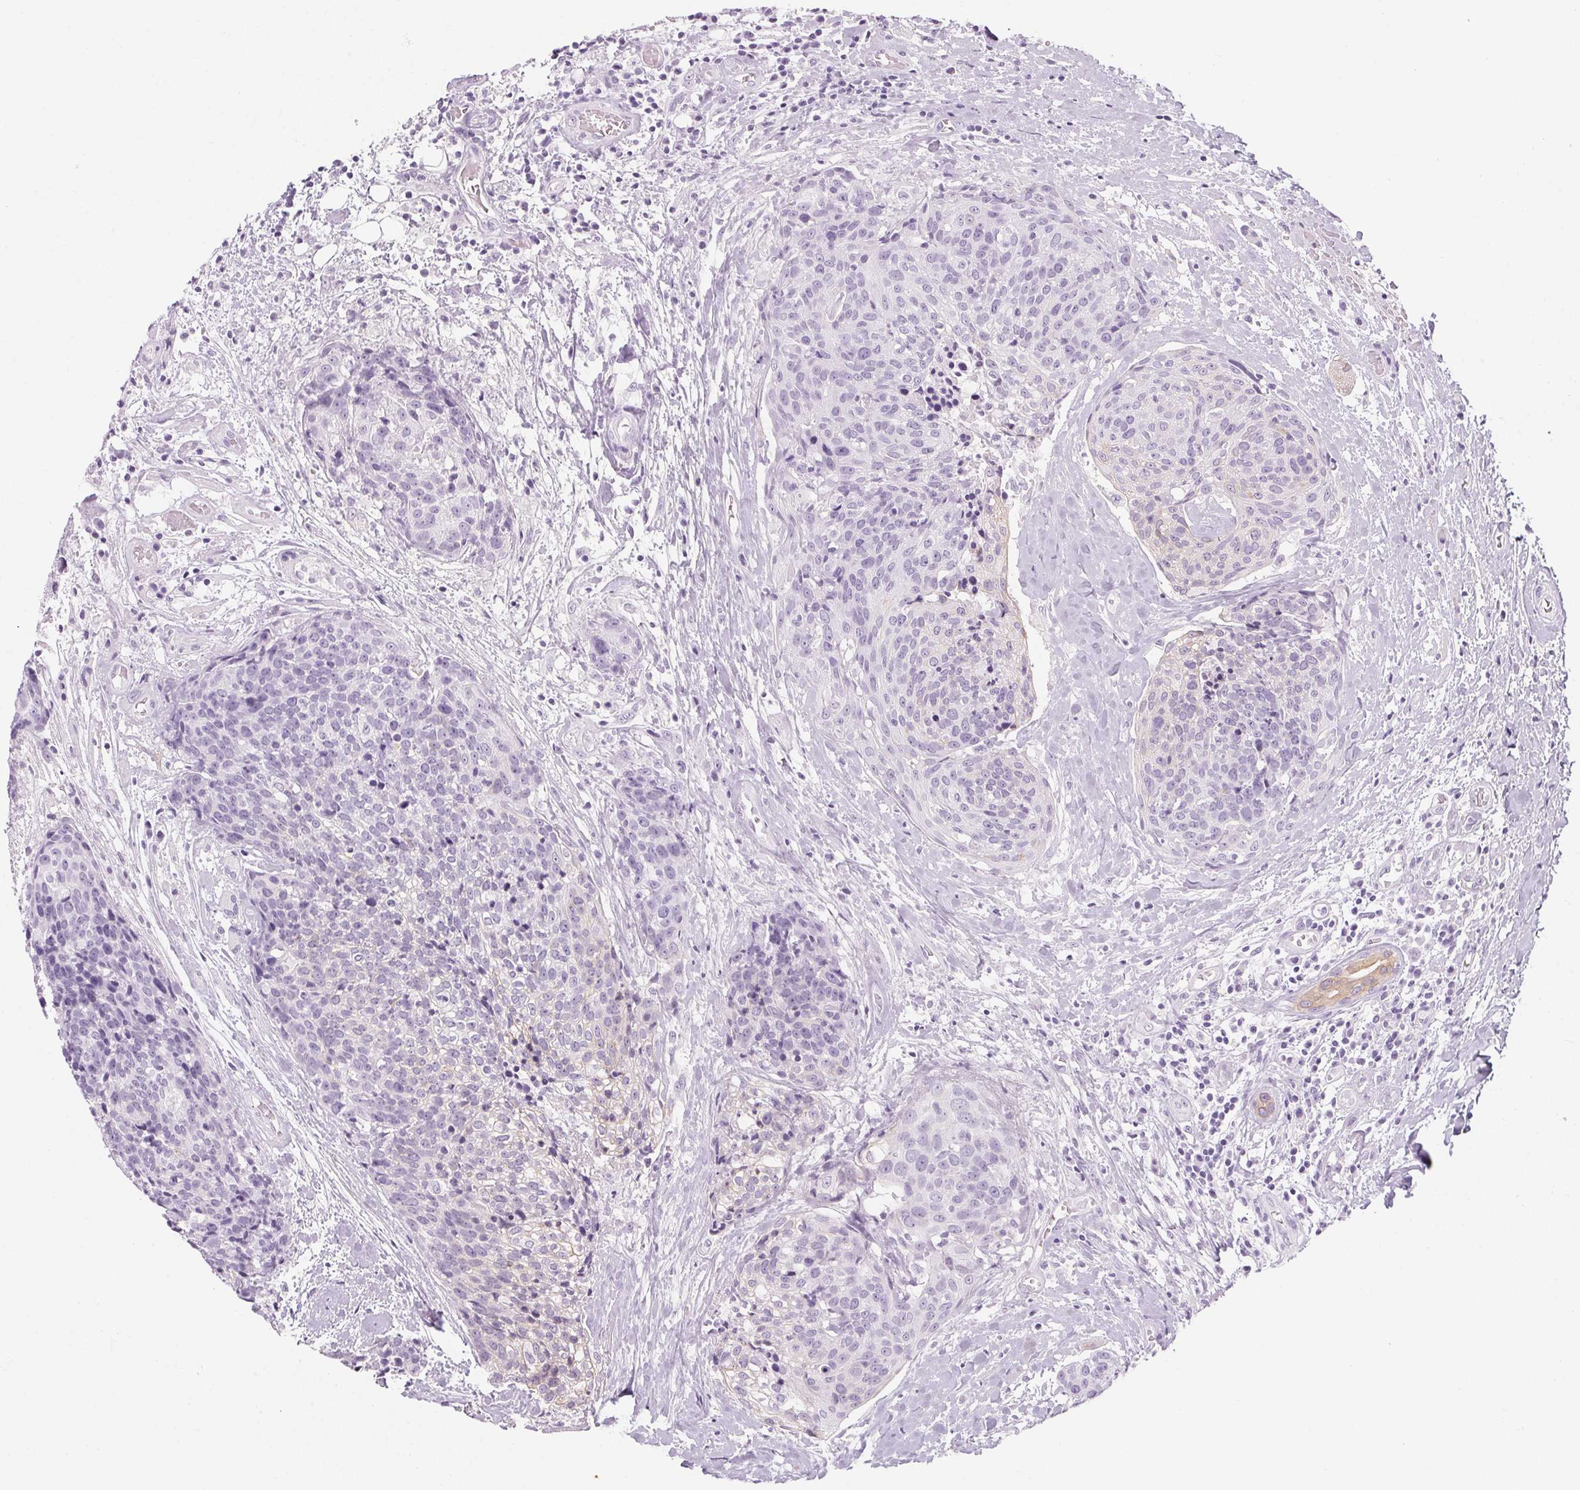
{"staining": {"intensity": "weak", "quantity": "<25%", "location": "cytoplasmic/membranous"}, "tissue": "head and neck cancer", "cell_type": "Tumor cells", "image_type": "cancer", "snomed": [{"axis": "morphology", "description": "Squamous cell carcinoma, NOS"}, {"axis": "topography", "description": "Oral tissue"}, {"axis": "topography", "description": "Head-Neck"}], "caption": "Tumor cells show no significant positivity in head and neck cancer. (DAB (3,3'-diaminobenzidine) IHC visualized using brightfield microscopy, high magnification).", "gene": "RPTN", "patient": {"sex": "male", "age": 64}}